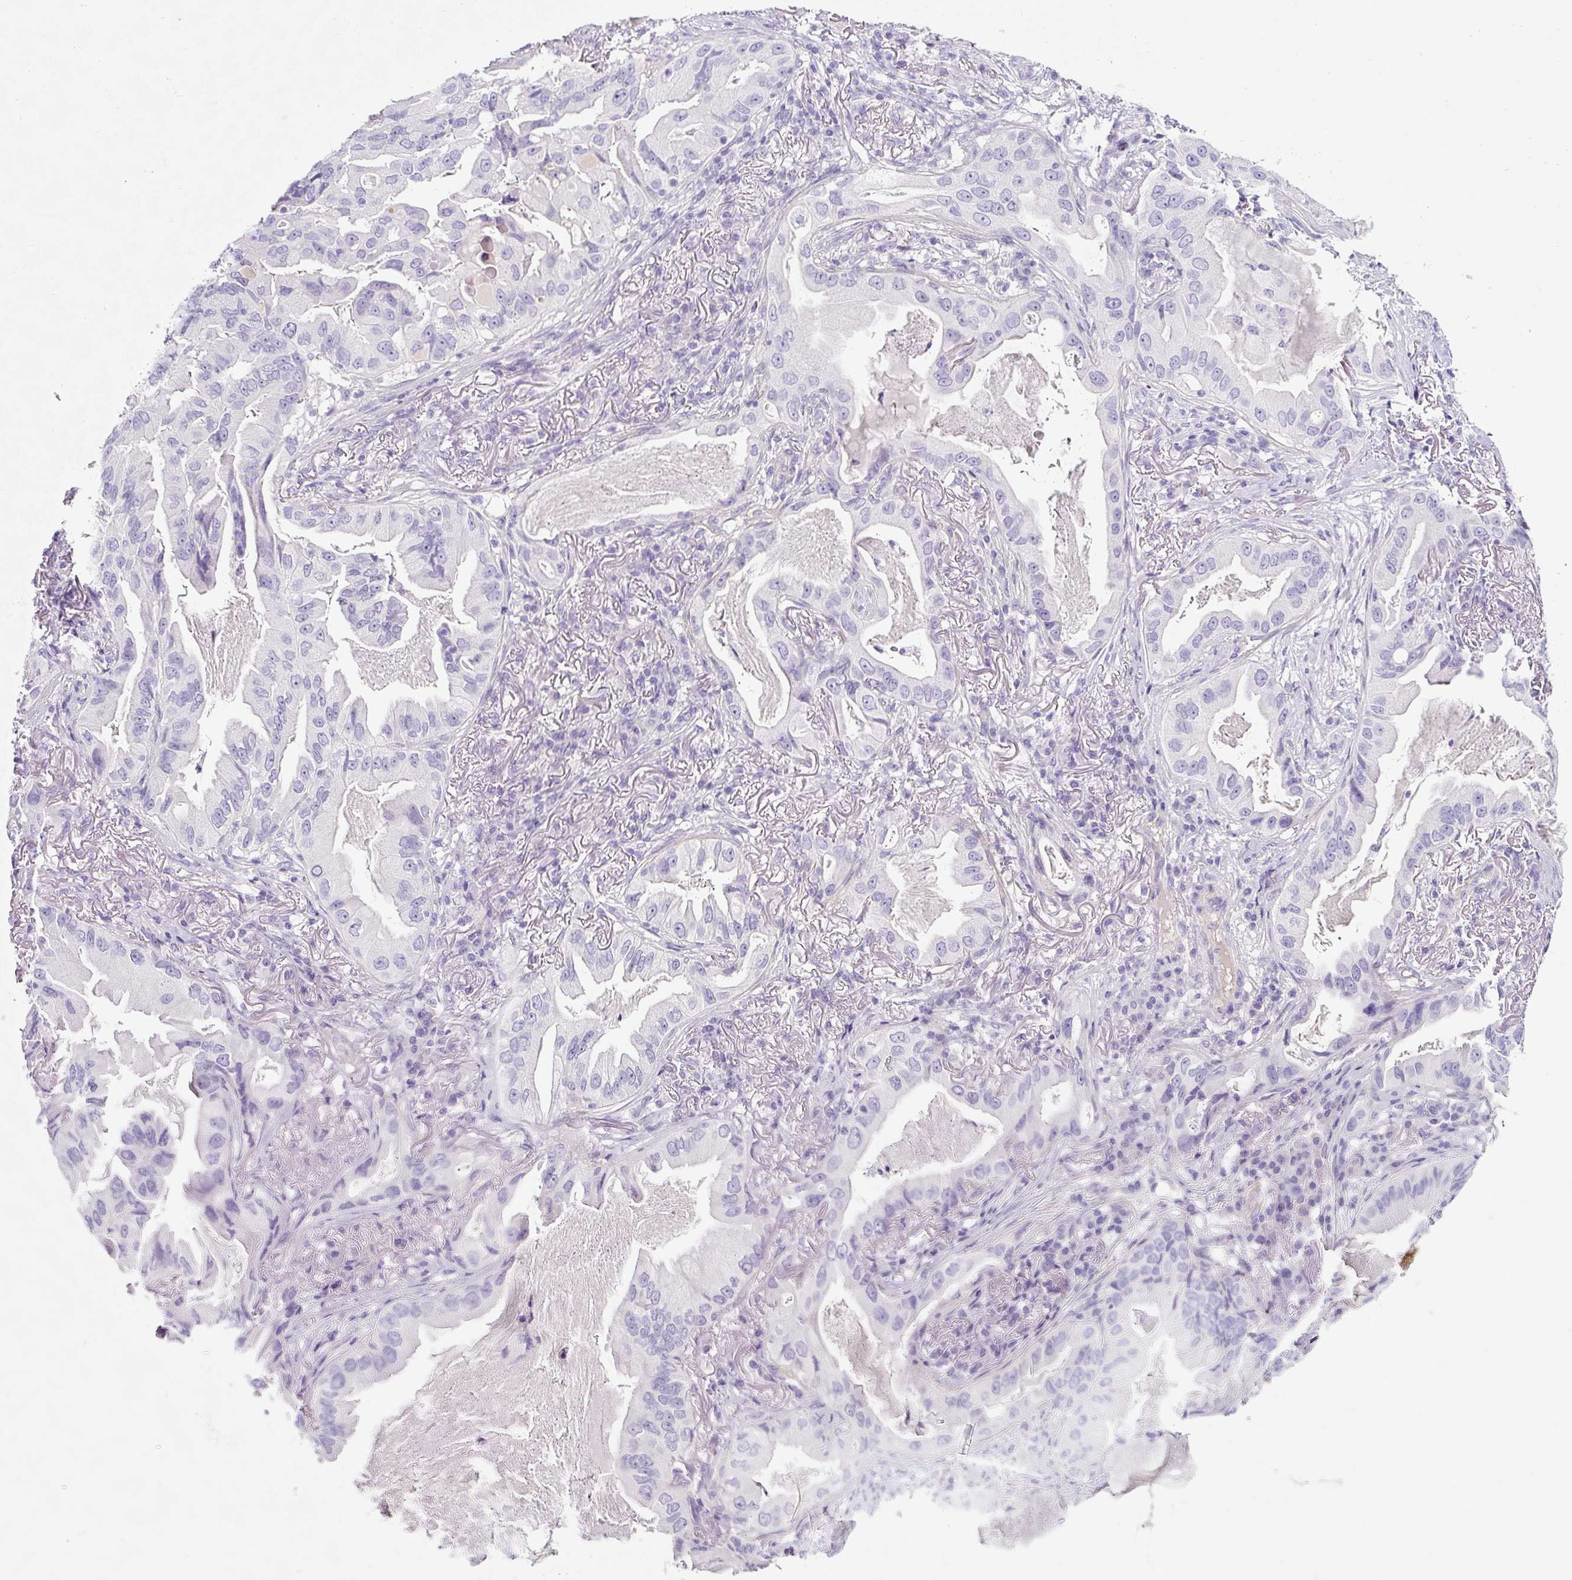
{"staining": {"intensity": "negative", "quantity": "none", "location": "none"}, "tissue": "lung cancer", "cell_type": "Tumor cells", "image_type": "cancer", "snomed": [{"axis": "morphology", "description": "Adenocarcinoma, NOS"}, {"axis": "topography", "description": "Lung"}], "caption": "Lung cancer was stained to show a protein in brown. There is no significant staining in tumor cells.", "gene": "OR14A2", "patient": {"sex": "female", "age": 69}}